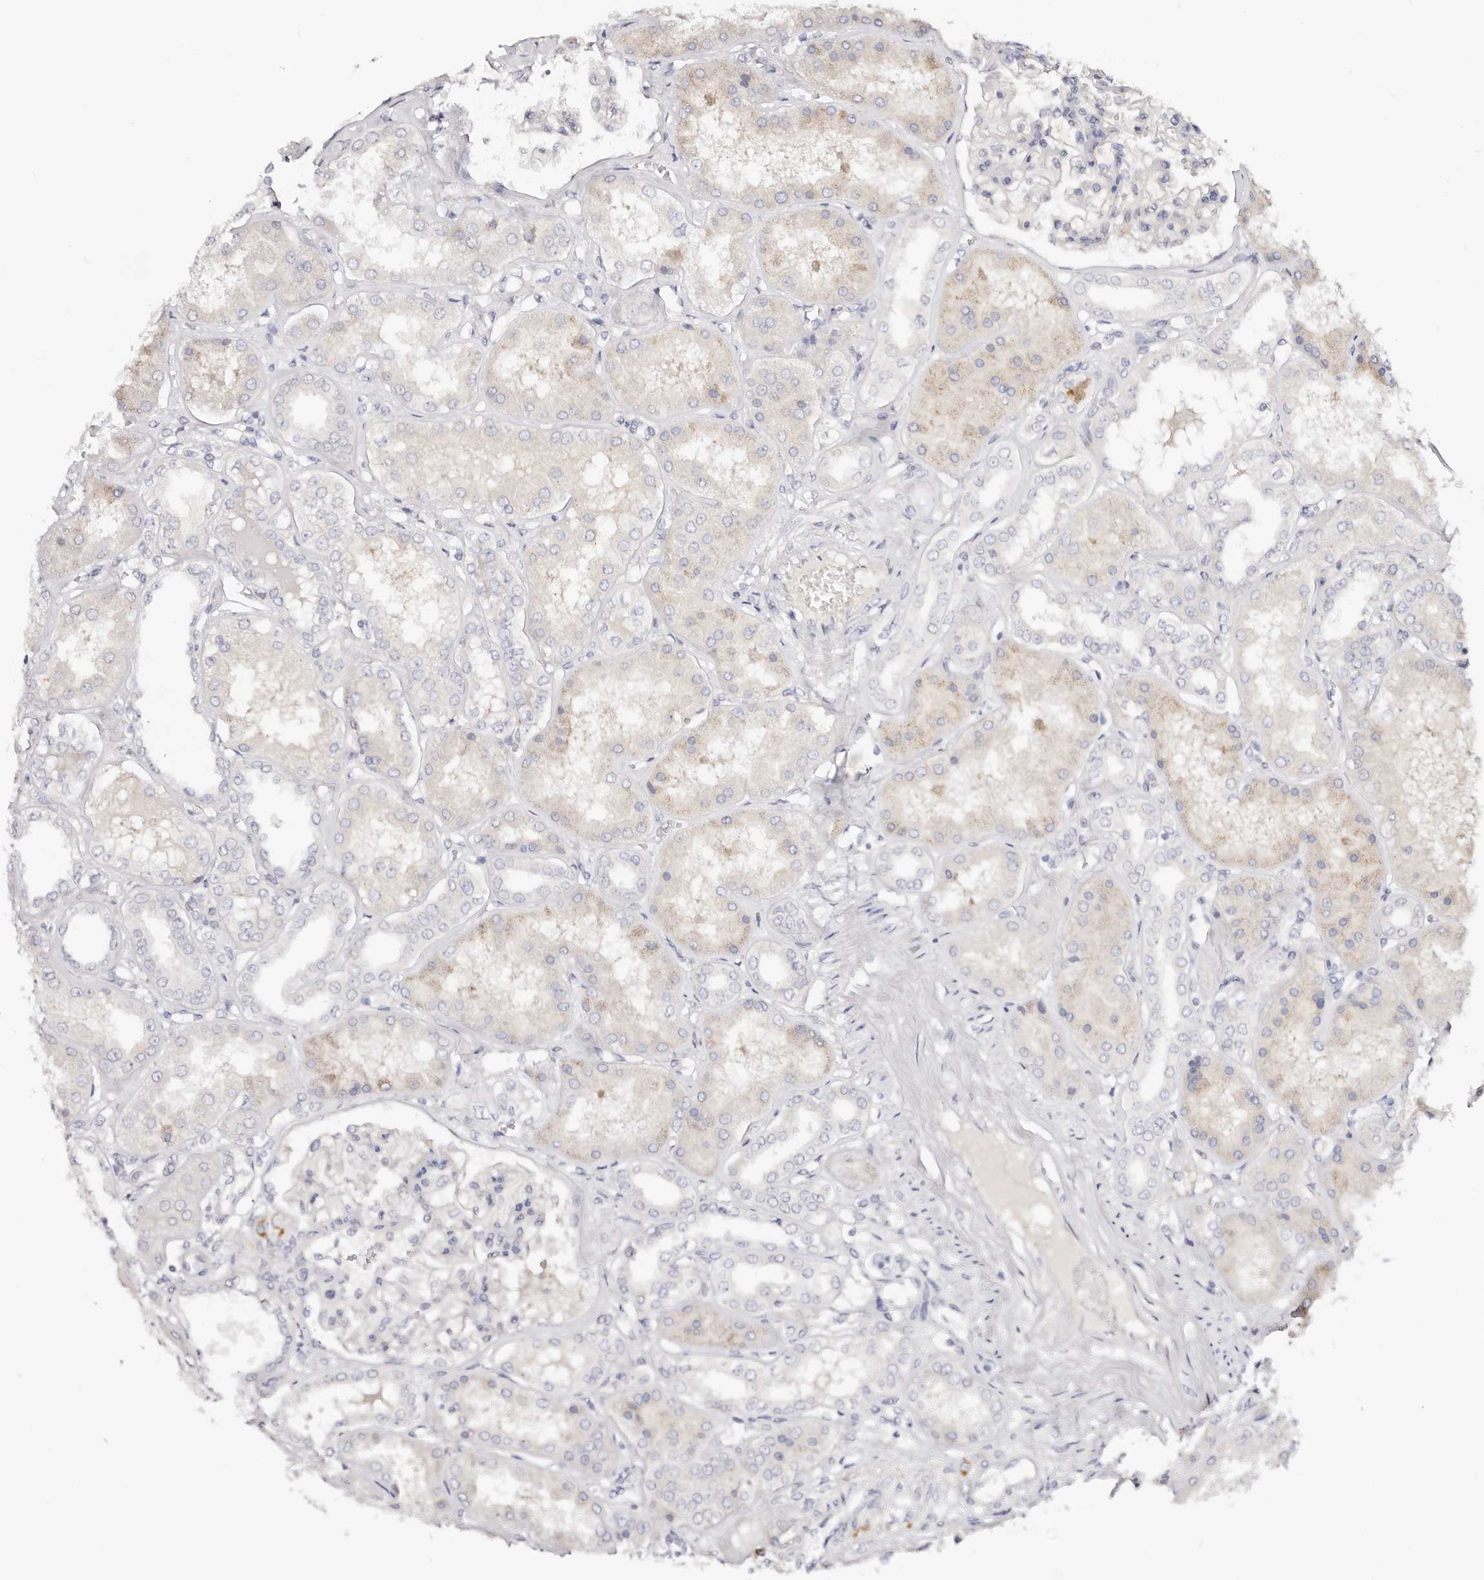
{"staining": {"intensity": "negative", "quantity": "none", "location": "none"}, "tissue": "kidney", "cell_type": "Cells in glomeruli", "image_type": "normal", "snomed": [{"axis": "morphology", "description": "Normal tissue, NOS"}, {"axis": "topography", "description": "Kidney"}], "caption": "Immunohistochemistry photomicrograph of benign human kidney stained for a protein (brown), which shows no expression in cells in glomeruli. Brightfield microscopy of IHC stained with DAB (brown) and hematoxylin (blue), captured at high magnification.", "gene": "DNASE1", "patient": {"sex": "female", "age": 56}}